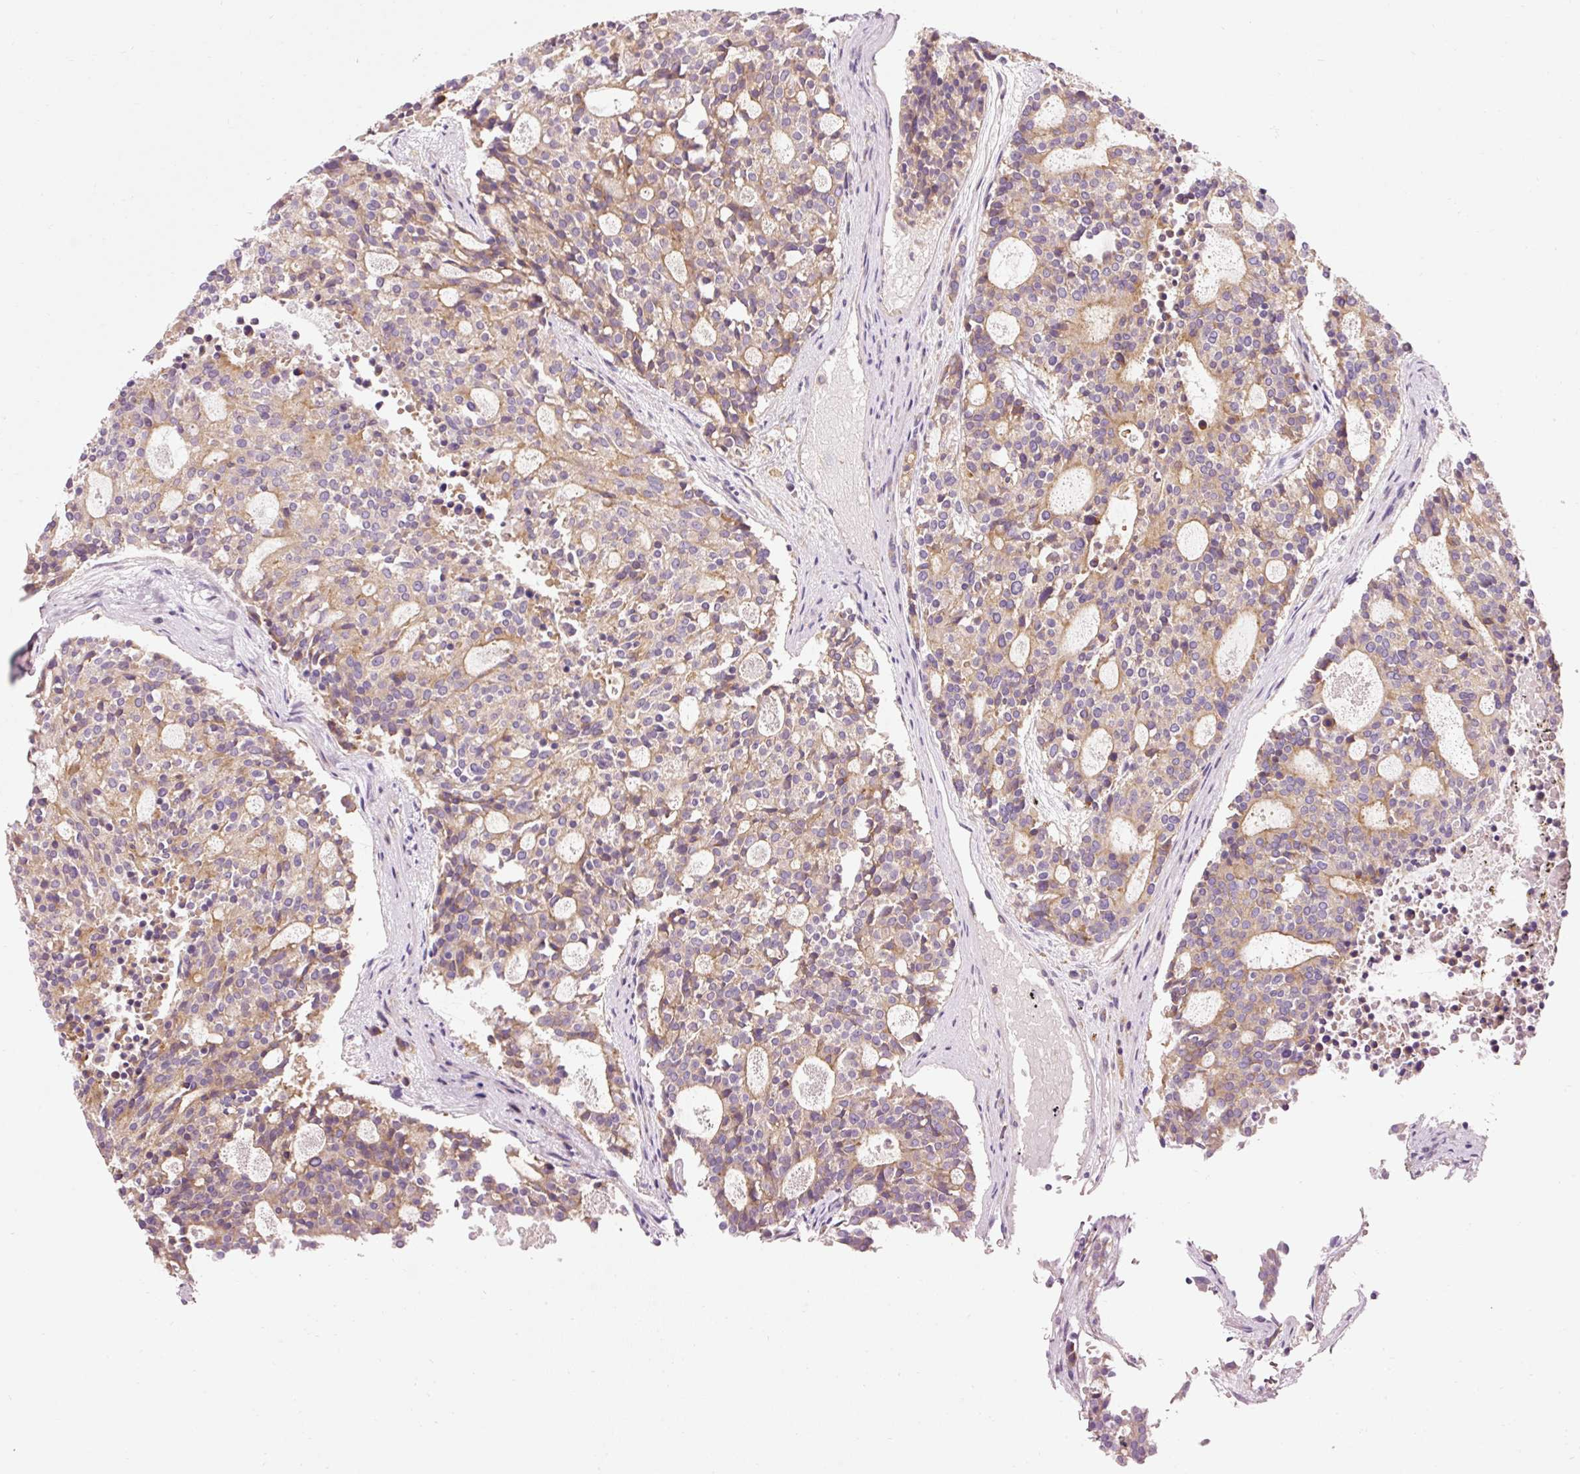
{"staining": {"intensity": "weak", "quantity": "25%-75%", "location": "cytoplasmic/membranous"}, "tissue": "carcinoid", "cell_type": "Tumor cells", "image_type": "cancer", "snomed": [{"axis": "morphology", "description": "Carcinoid, malignant, NOS"}, {"axis": "topography", "description": "Pancreas"}], "caption": "A histopathology image of human malignant carcinoid stained for a protein reveals weak cytoplasmic/membranous brown staining in tumor cells. (Stains: DAB (3,3'-diaminobenzidine) in brown, nuclei in blue, Microscopy: brightfield microscopy at high magnification).", "gene": "NAPA", "patient": {"sex": "female", "age": 54}}